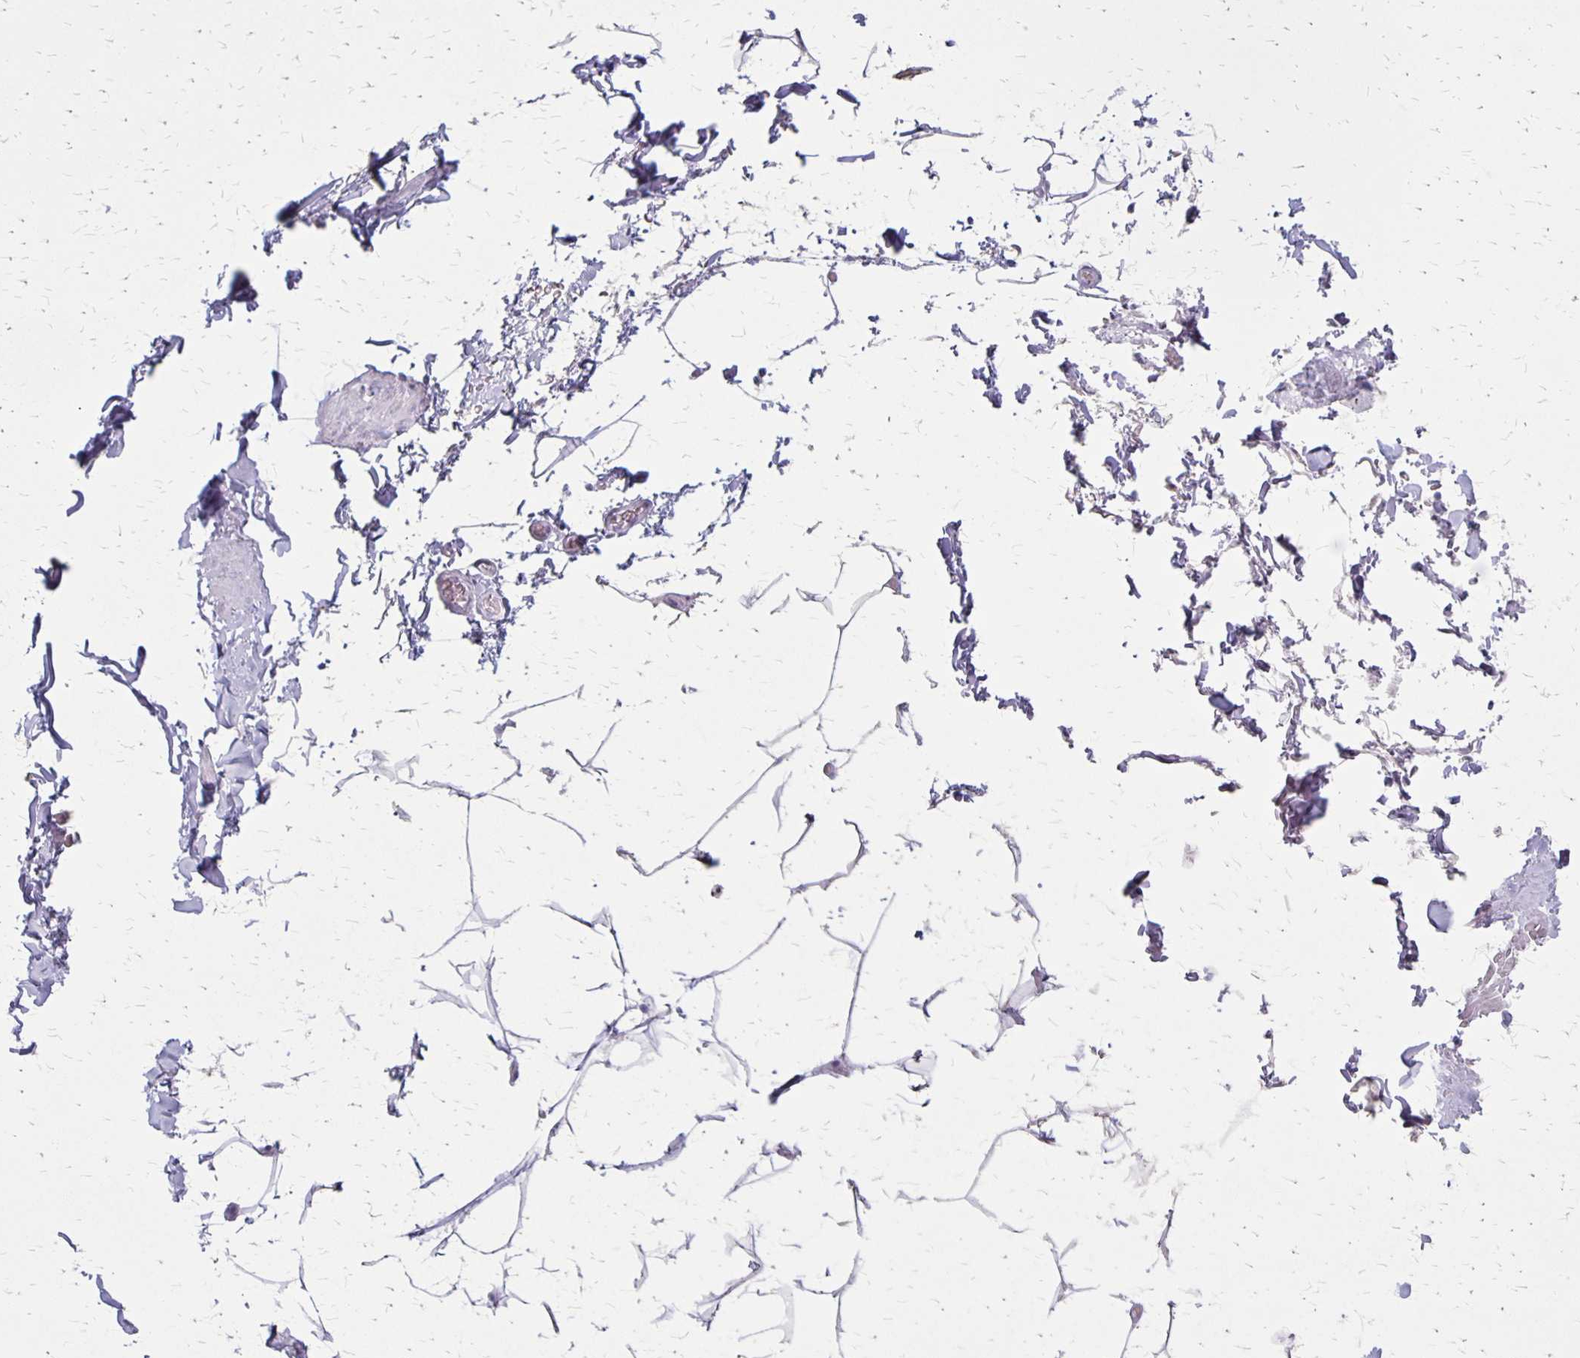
{"staining": {"intensity": "negative", "quantity": "none", "location": "none"}, "tissue": "adipose tissue", "cell_type": "Adipocytes", "image_type": "normal", "snomed": [{"axis": "morphology", "description": "Normal tissue, NOS"}, {"axis": "topography", "description": "Vascular tissue"}, {"axis": "topography", "description": "Peripheral nerve tissue"}], "caption": "Immunohistochemical staining of normal human adipose tissue demonstrates no significant staining in adipocytes.", "gene": "HOMER1", "patient": {"sex": "male", "age": 41}}